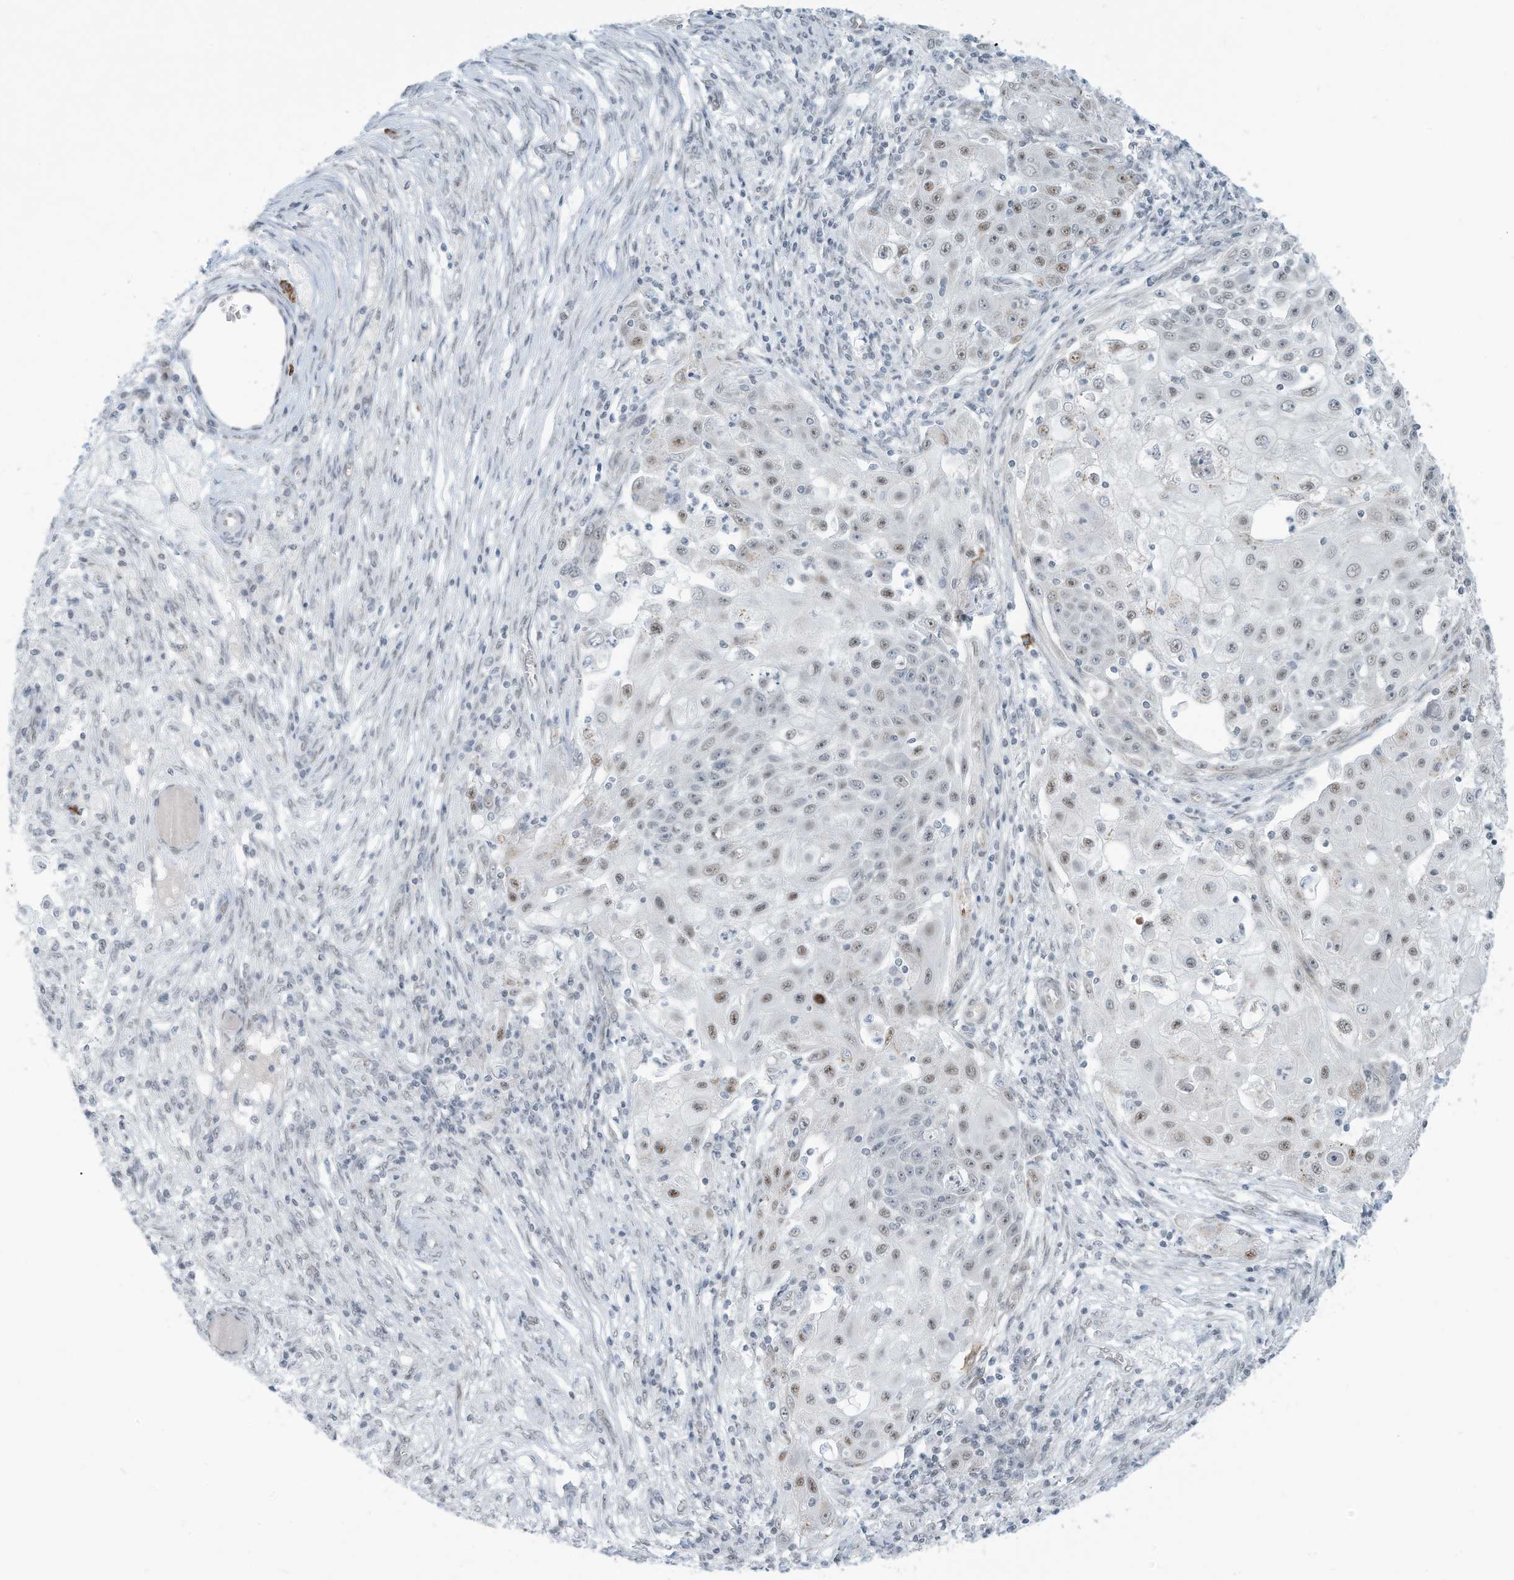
{"staining": {"intensity": "weak", "quantity": ">75%", "location": "nuclear"}, "tissue": "ovarian cancer", "cell_type": "Tumor cells", "image_type": "cancer", "snomed": [{"axis": "morphology", "description": "Carcinoma, endometroid"}, {"axis": "topography", "description": "Ovary"}], "caption": "The image demonstrates staining of ovarian cancer (endometroid carcinoma), revealing weak nuclear protein staining (brown color) within tumor cells.", "gene": "SARNP", "patient": {"sex": "female", "age": 42}}